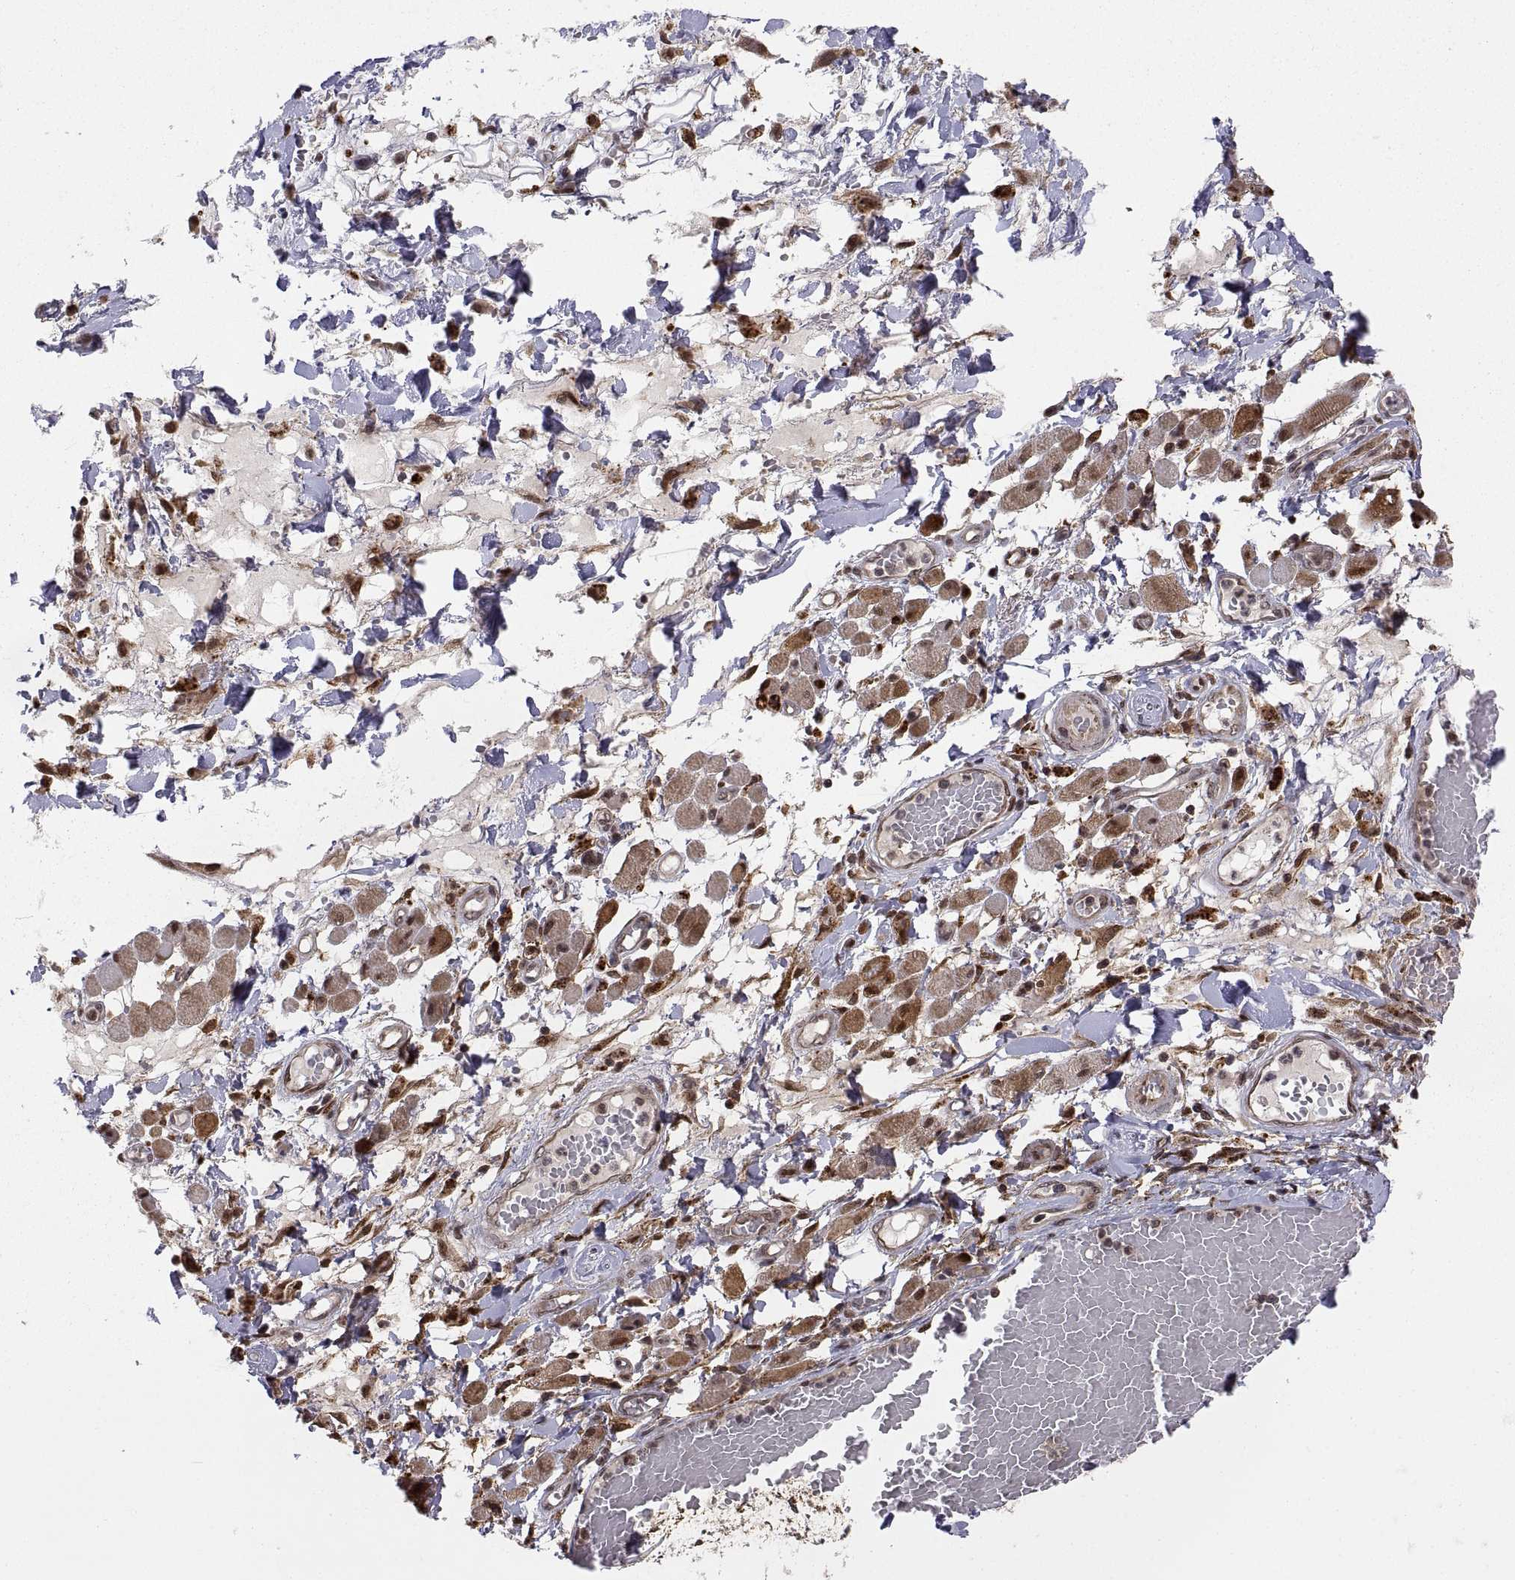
{"staining": {"intensity": "moderate", "quantity": ">75%", "location": "cytoplasmic/membranous,nuclear"}, "tissue": "melanoma", "cell_type": "Tumor cells", "image_type": "cancer", "snomed": [{"axis": "morphology", "description": "Malignant melanoma, NOS"}, {"axis": "topography", "description": "Skin"}], "caption": "Protein staining of melanoma tissue displays moderate cytoplasmic/membranous and nuclear positivity in approximately >75% of tumor cells.", "gene": "PSMC2", "patient": {"sex": "female", "age": 91}}